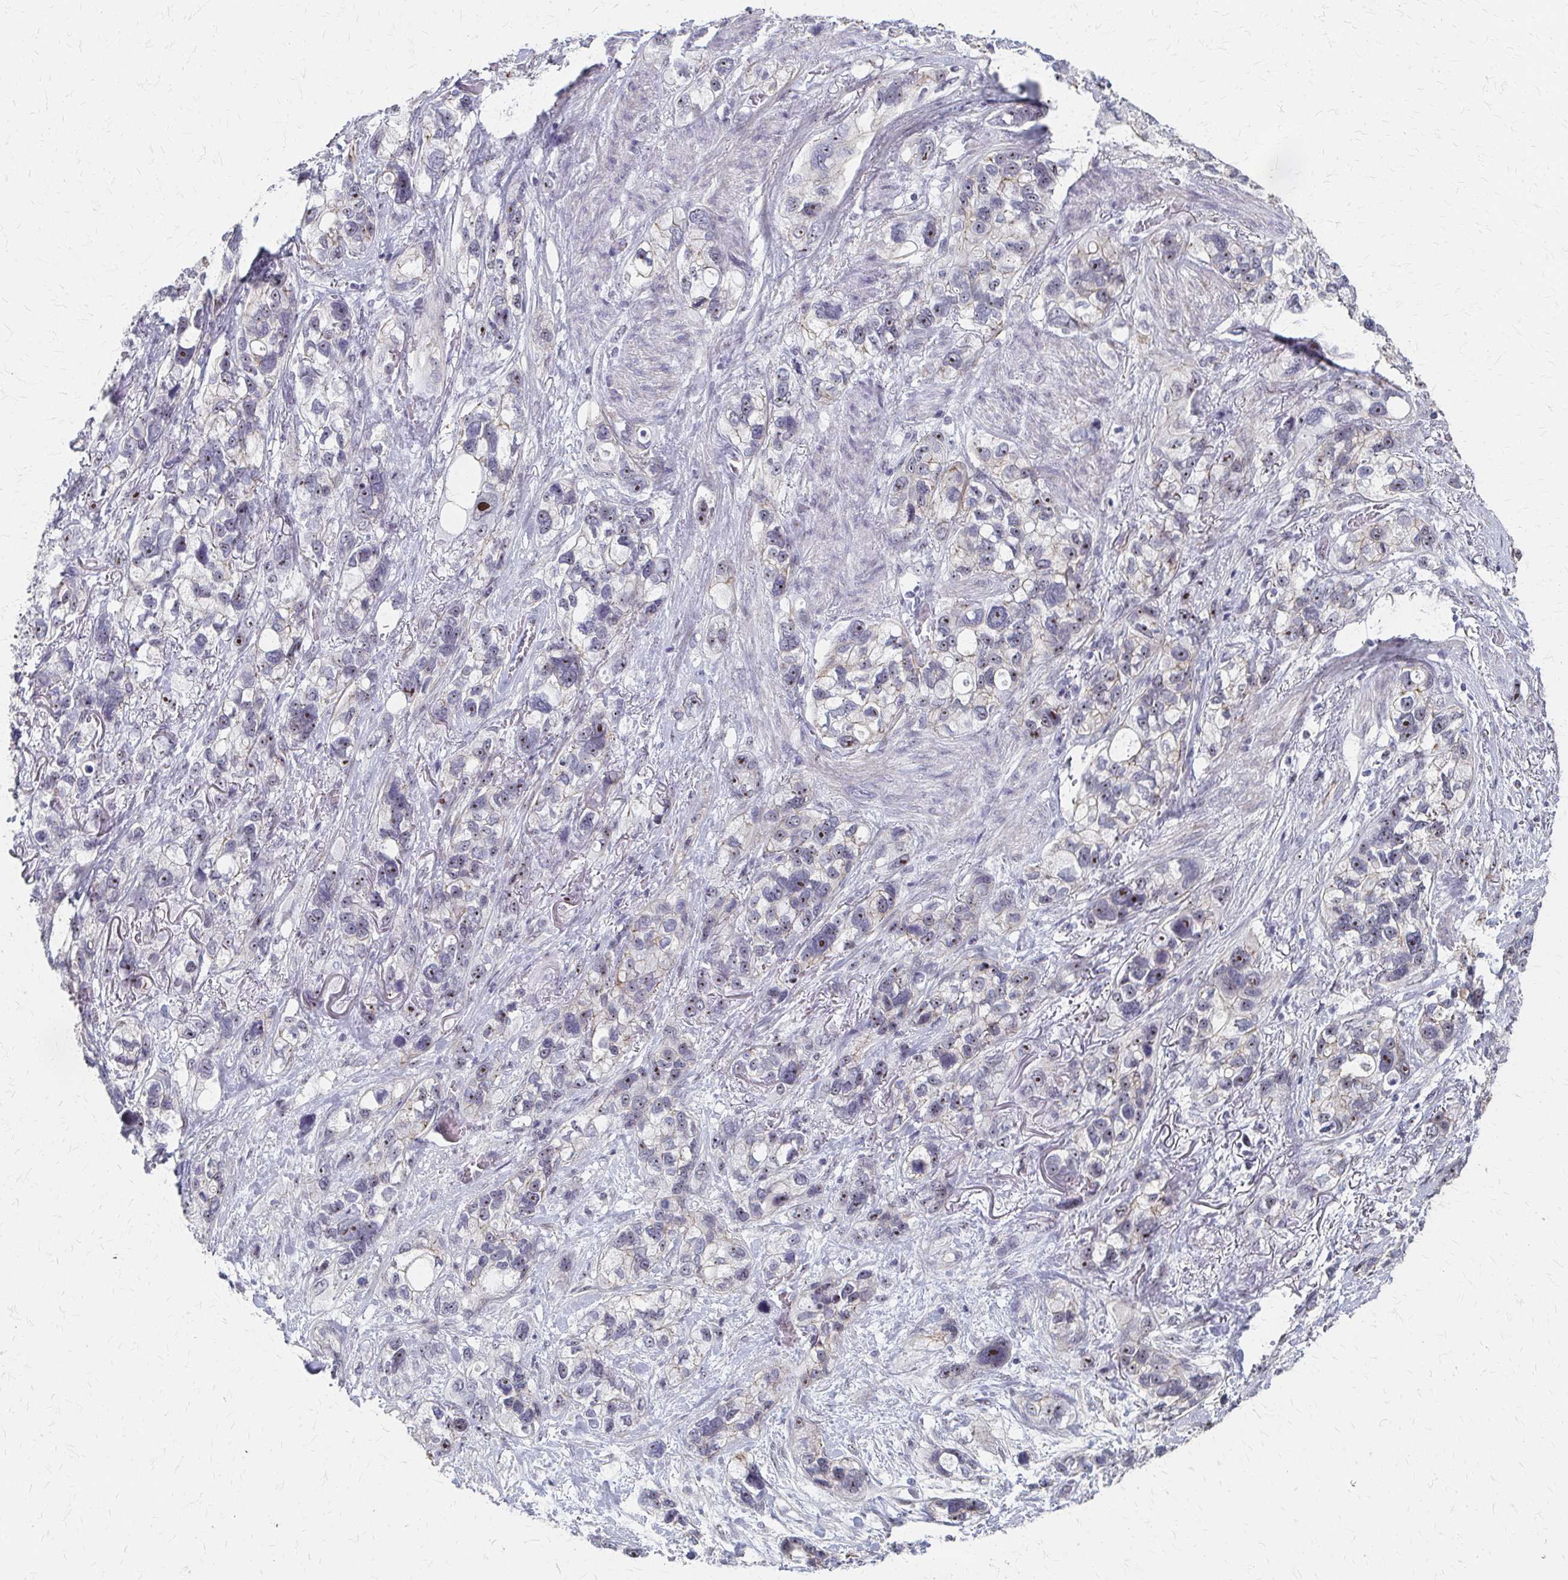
{"staining": {"intensity": "moderate", "quantity": "<25%", "location": "nuclear"}, "tissue": "stomach cancer", "cell_type": "Tumor cells", "image_type": "cancer", "snomed": [{"axis": "morphology", "description": "Adenocarcinoma, NOS"}, {"axis": "topography", "description": "Stomach, upper"}], "caption": "Approximately <25% of tumor cells in adenocarcinoma (stomach) show moderate nuclear protein positivity as visualized by brown immunohistochemical staining.", "gene": "PES1", "patient": {"sex": "female", "age": 81}}